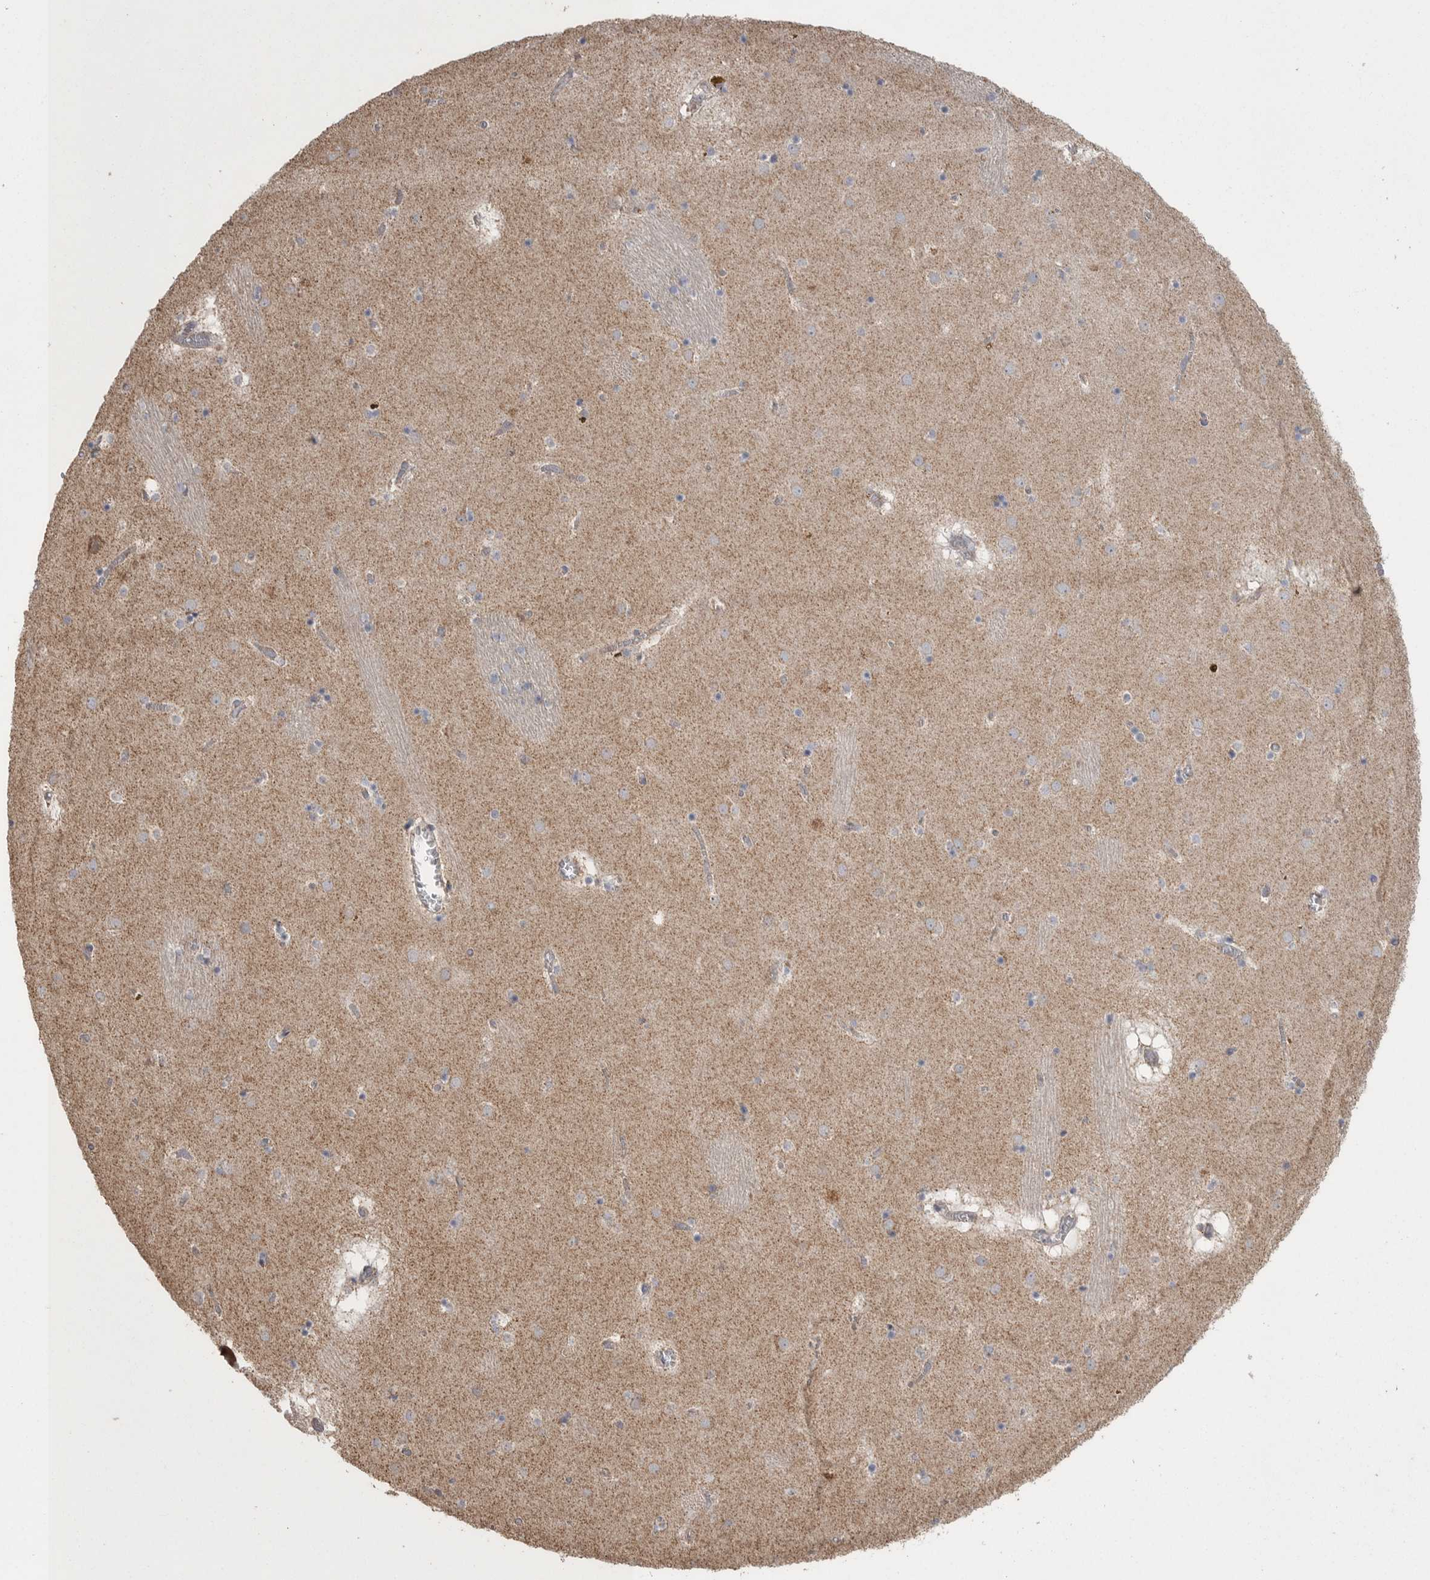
{"staining": {"intensity": "weak", "quantity": "25%-75%", "location": "cytoplasmic/membranous"}, "tissue": "caudate", "cell_type": "Glial cells", "image_type": "normal", "snomed": [{"axis": "morphology", "description": "Normal tissue, NOS"}, {"axis": "topography", "description": "Lateral ventricle wall"}], "caption": "A photomicrograph showing weak cytoplasmic/membranous positivity in approximately 25%-75% of glial cells in normal caudate, as visualized by brown immunohistochemical staining.", "gene": "SCO1", "patient": {"sex": "male", "age": 70}}